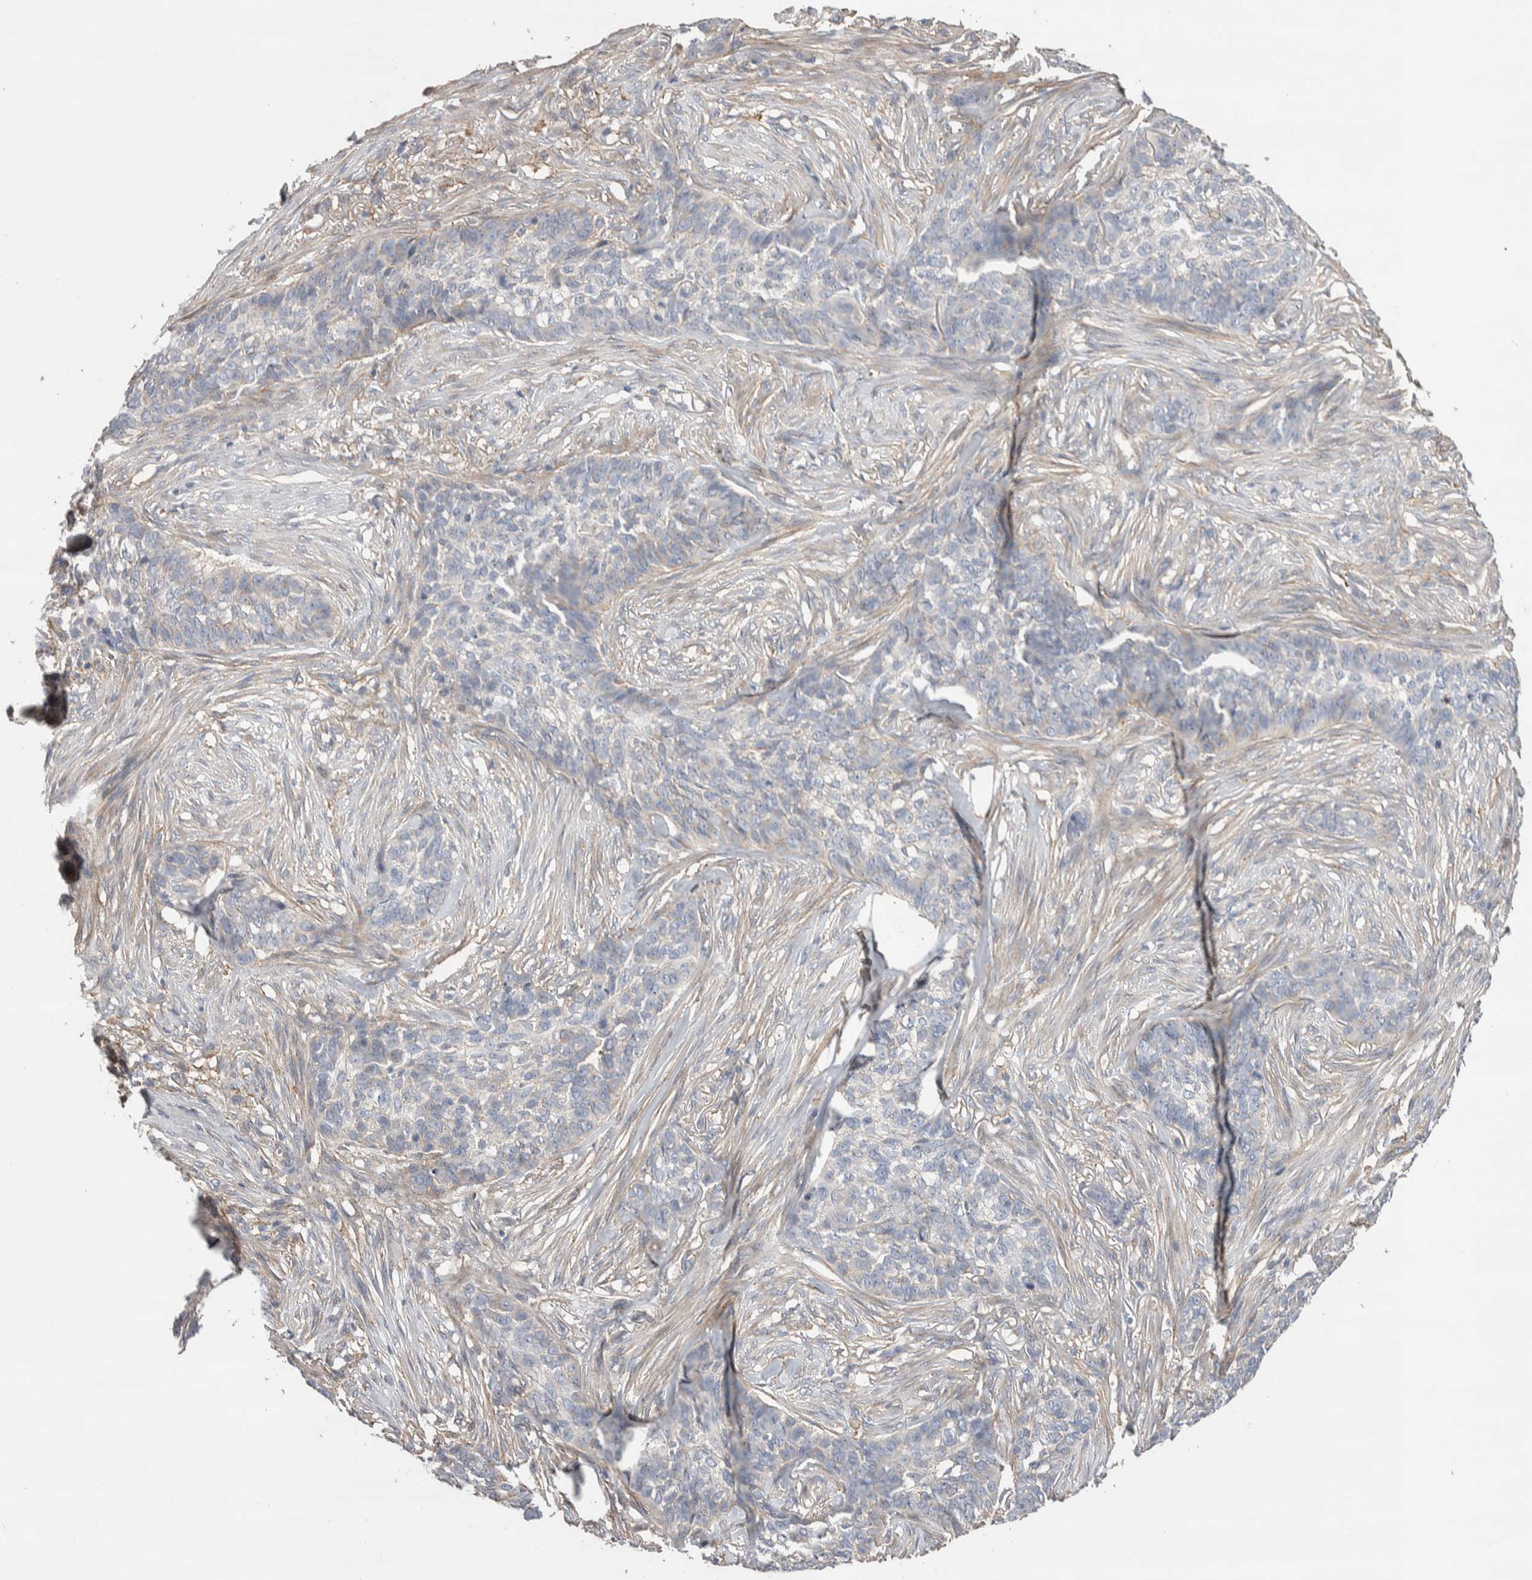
{"staining": {"intensity": "negative", "quantity": "none", "location": "none"}, "tissue": "skin cancer", "cell_type": "Tumor cells", "image_type": "cancer", "snomed": [{"axis": "morphology", "description": "Basal cell carcinoma"}, {"axis": "topography", "description": "Skin"}], "caption": "The IHC photomicrograph has no significant staining in tumor cells of skin basal cell carcinoma tissue.", "gene": "GCNA", "patient": {"sex": "male", "age": 85}}